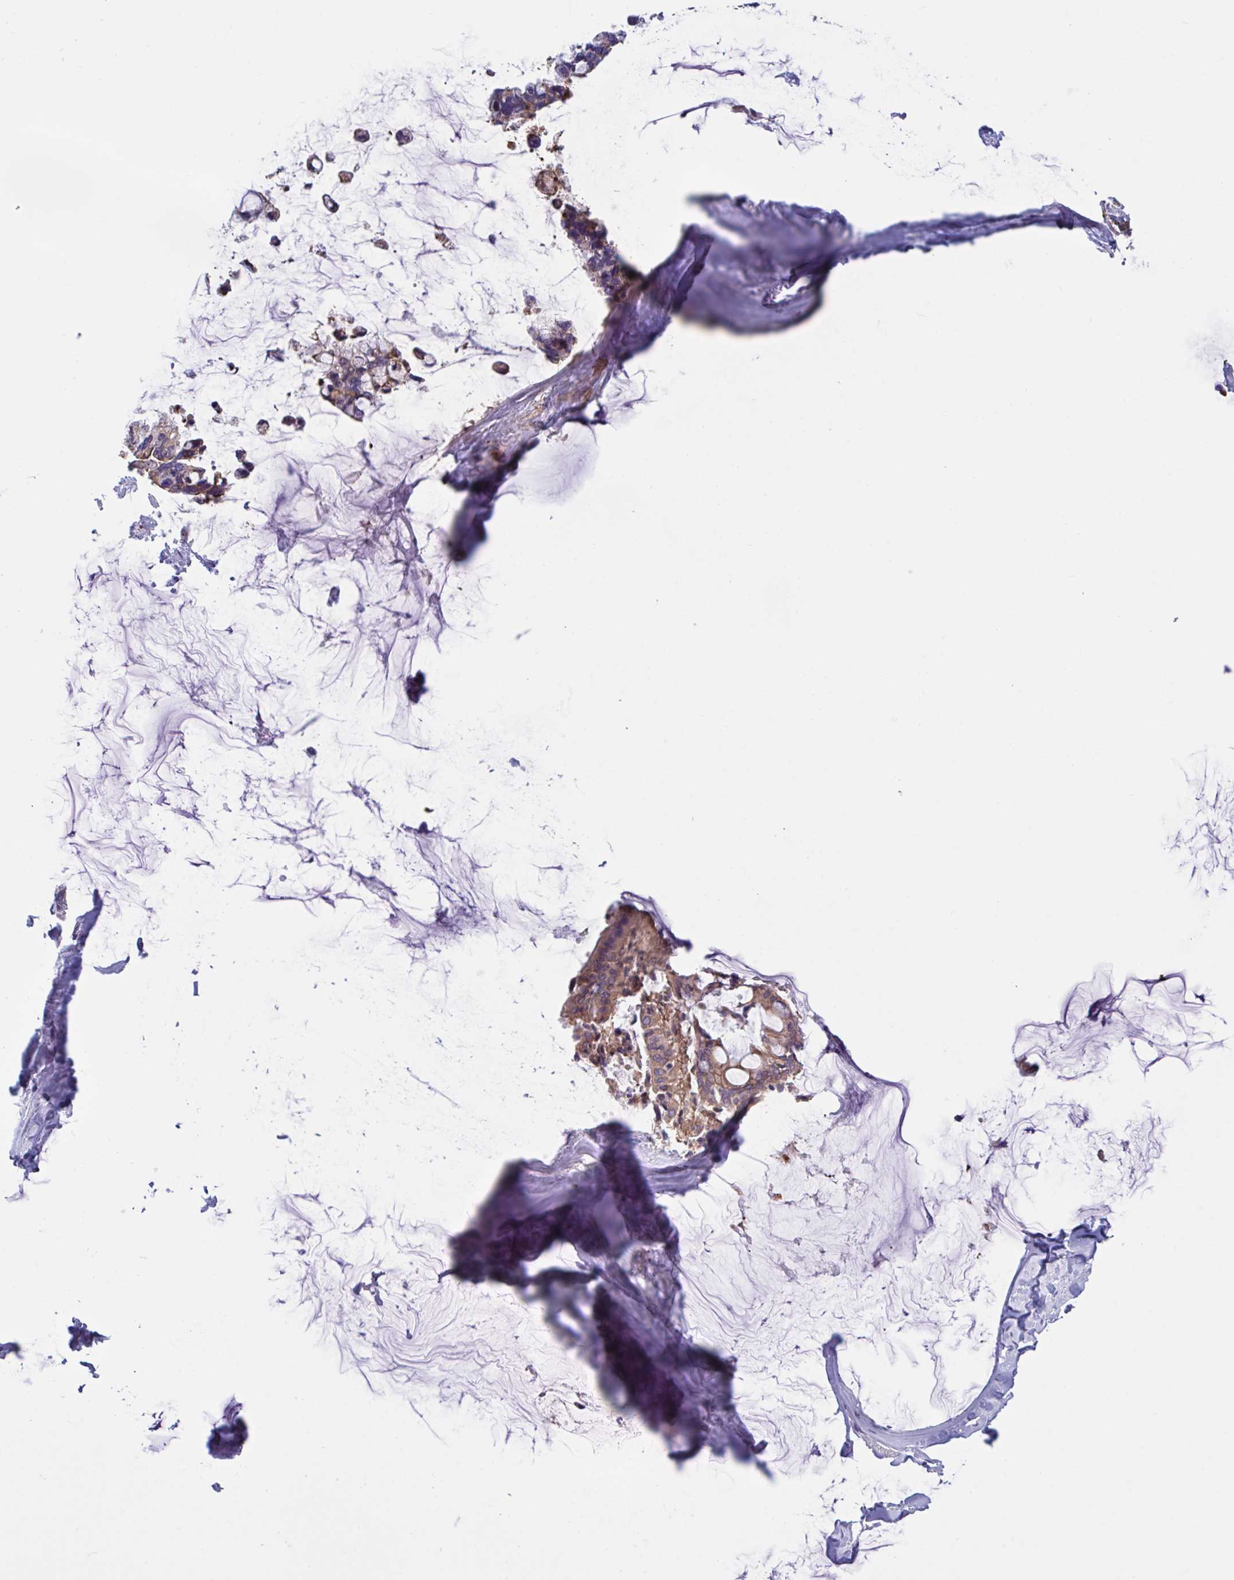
{"staining": {"intensity": "moderate", "quantity": ">75%", "location": "cytoplasmic/membranous"}, "tissue": "ovarian cancer", "cell_type": "Tumor cells", "image_type": "cancer", "snomed": [{"axis": "morphology", "description": "Cystadenocarcinoma, mucinous, NOS"}, {"axis": "topography", "description": "Ovary"}], "caption": "High-power microscopy captured an immunohistochemistry (IHC) image of ovarian mucinous cystadenocarcinoma, revealing moderate cytoplasmic/membranous expression in about >75% of tumor cells. The staining was performed using DAB, with brown indicating positive protein expression. Nuclei are stained blue with hematoxylin.", "gene": "MS4A14", "patient": {"sex": "female", "age": 39}}